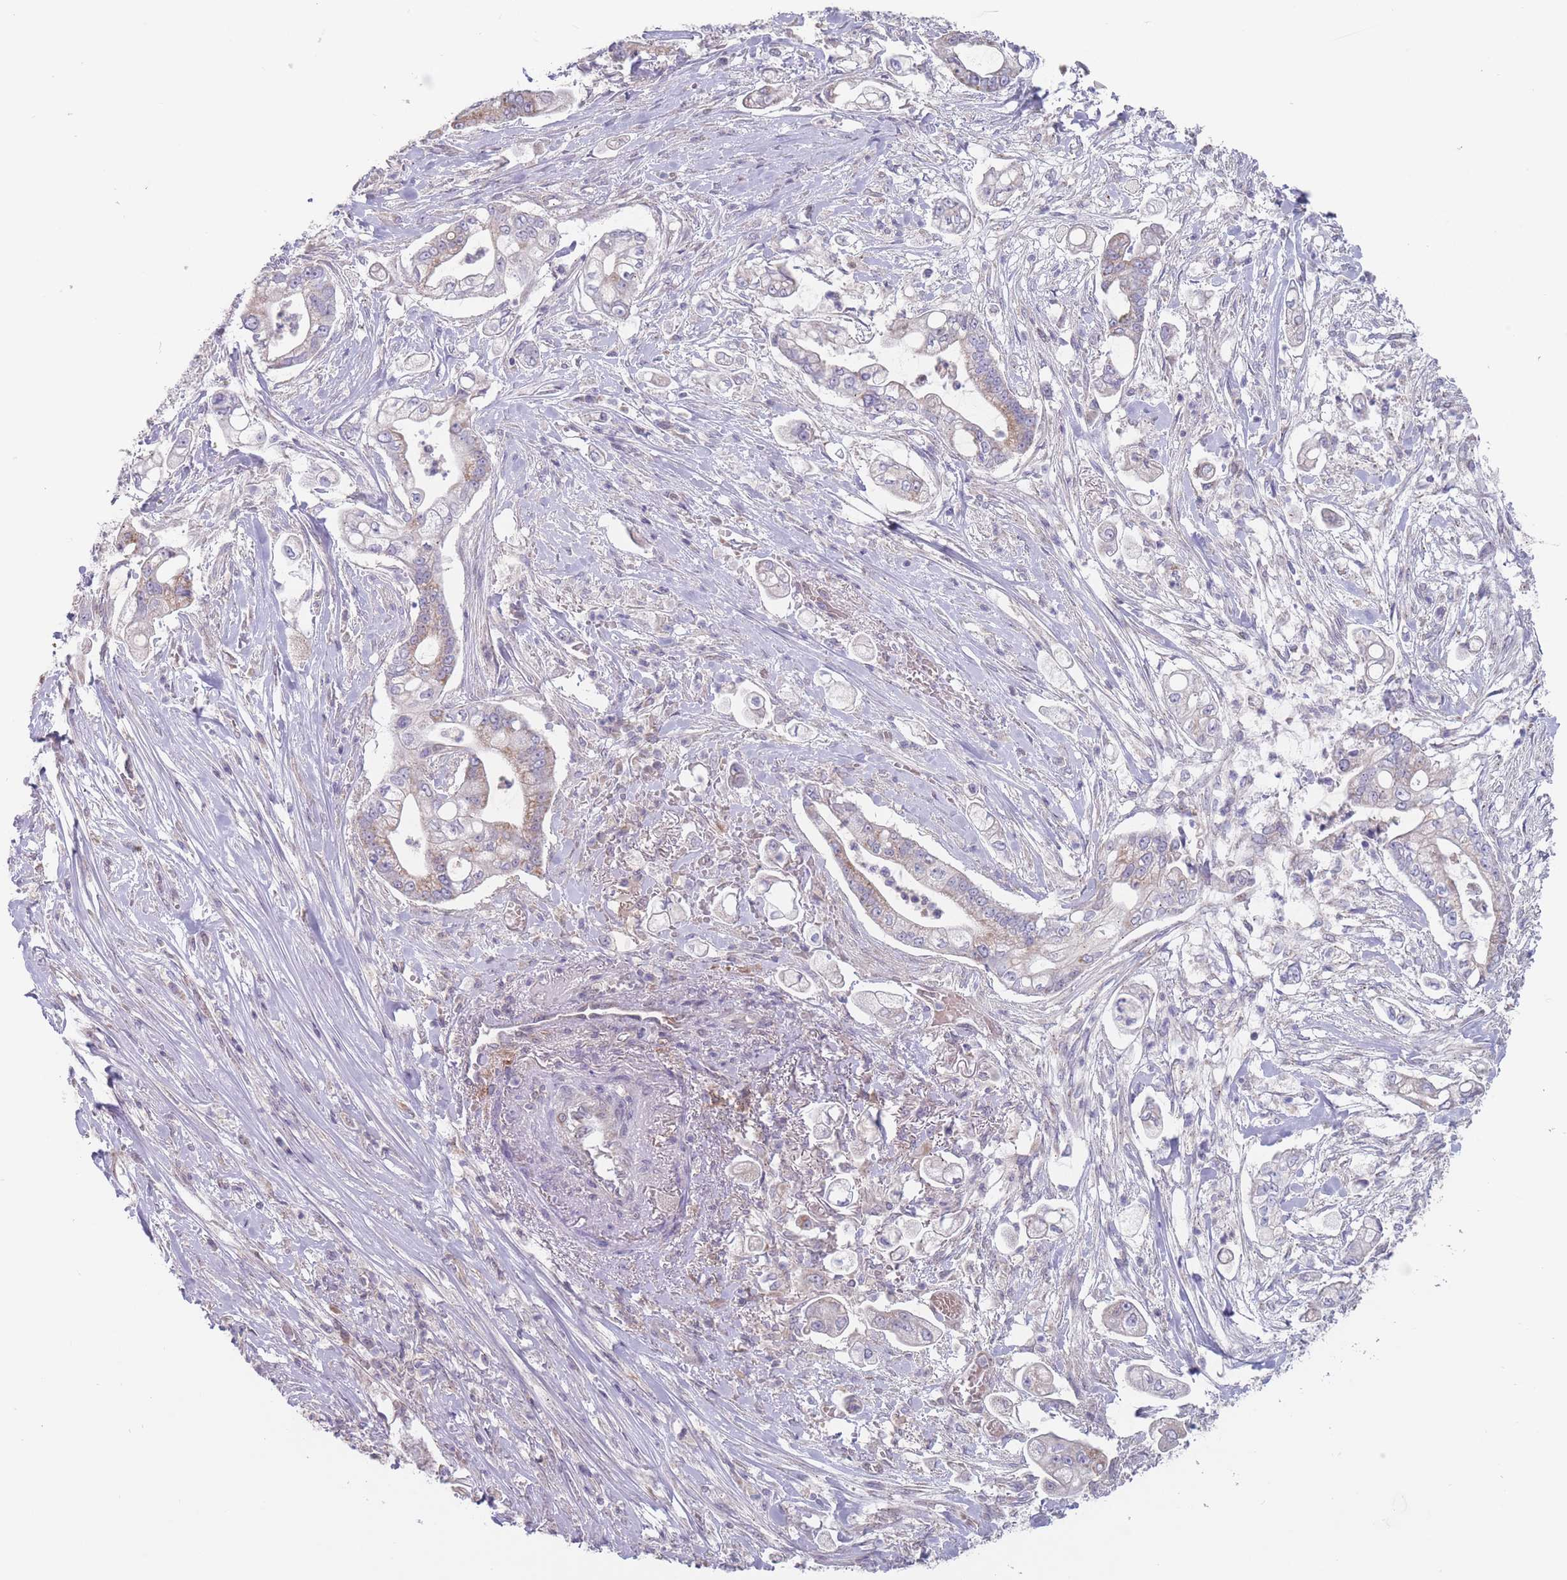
{"staining": {"intensity": "weak", "quantity": "<25%", "location": "cytoplasmic/membranous"}, "tissue": "pancreatic cancer", "cell_type": "Tumor cells", "image_type": "cancer", "snomed": [{"axis": "morphology", "description": "Adenocarcinoma, NOS"}, {"axis": "topography", "description": "Pancreas"}], "caption": "The micrograph exhibits no significant positivity in tumor cells of pancreatic cancer (adenocarcinoma). (Brightfield microscopy of DAB (3,3'-diaminobenzidine) immunohistochemistry at high magnification).", "gene": "PEX7", "patient": {"sex": "female", "age": 69}}